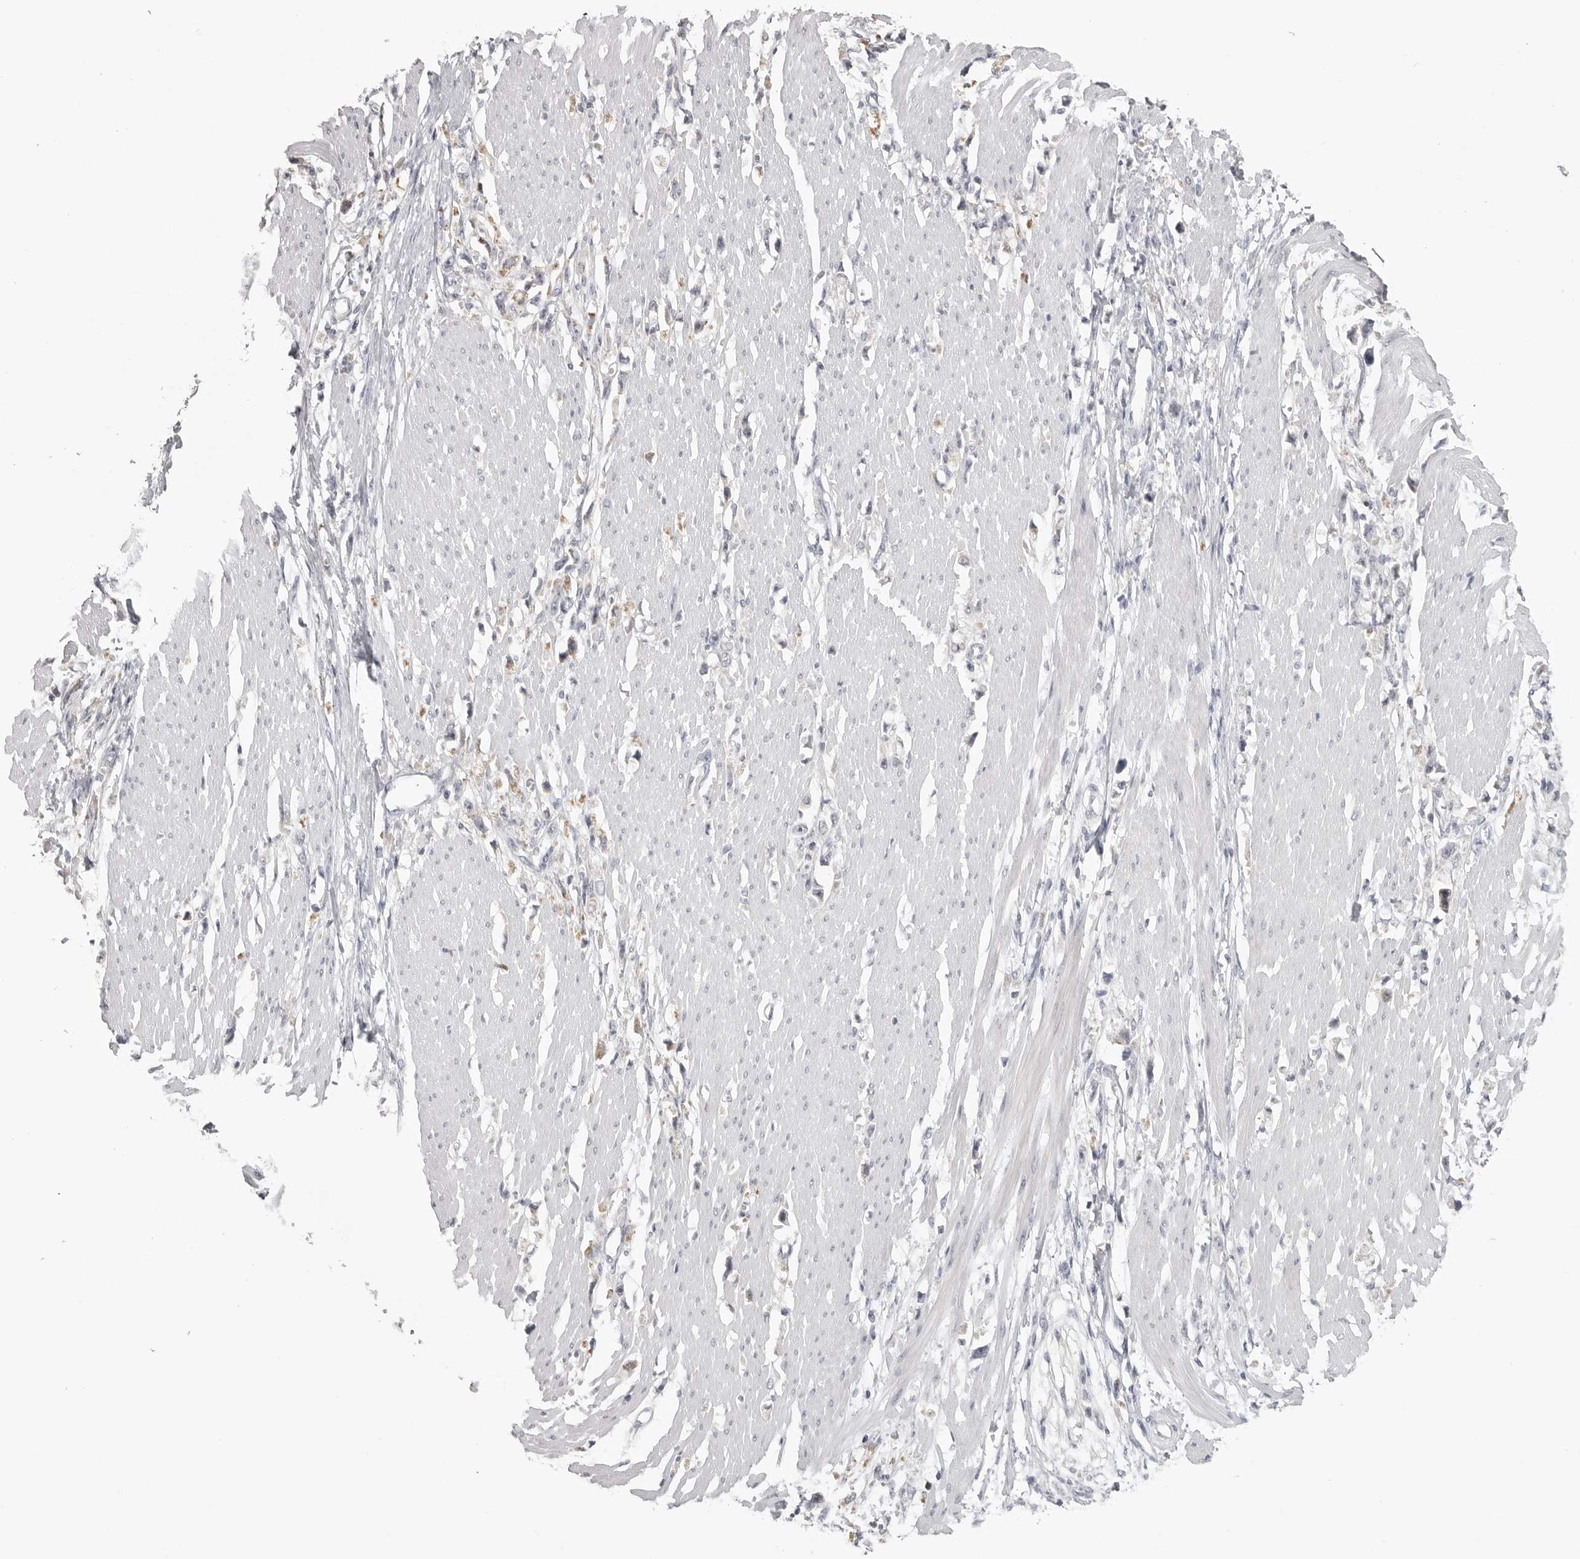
{"staining": {"intensity": "negative", "quantity": "none", "location": "none"}, "tissue": "stomach cancer", "cell_type": "Tumor cells", "image_type": "cancer", "snomed": [{"axis": "morphology", "description": "Adenocarcinoma, NOS"}, {"axis": "topography", "description": "Stomach"}], "caption": "Human stomach adenocarcinoma stained for a protein using immunohistochemistry exhibits no expression in tumor cells.", "gene": "GPN2", "patient": {"sex": "female", "age": 59}}